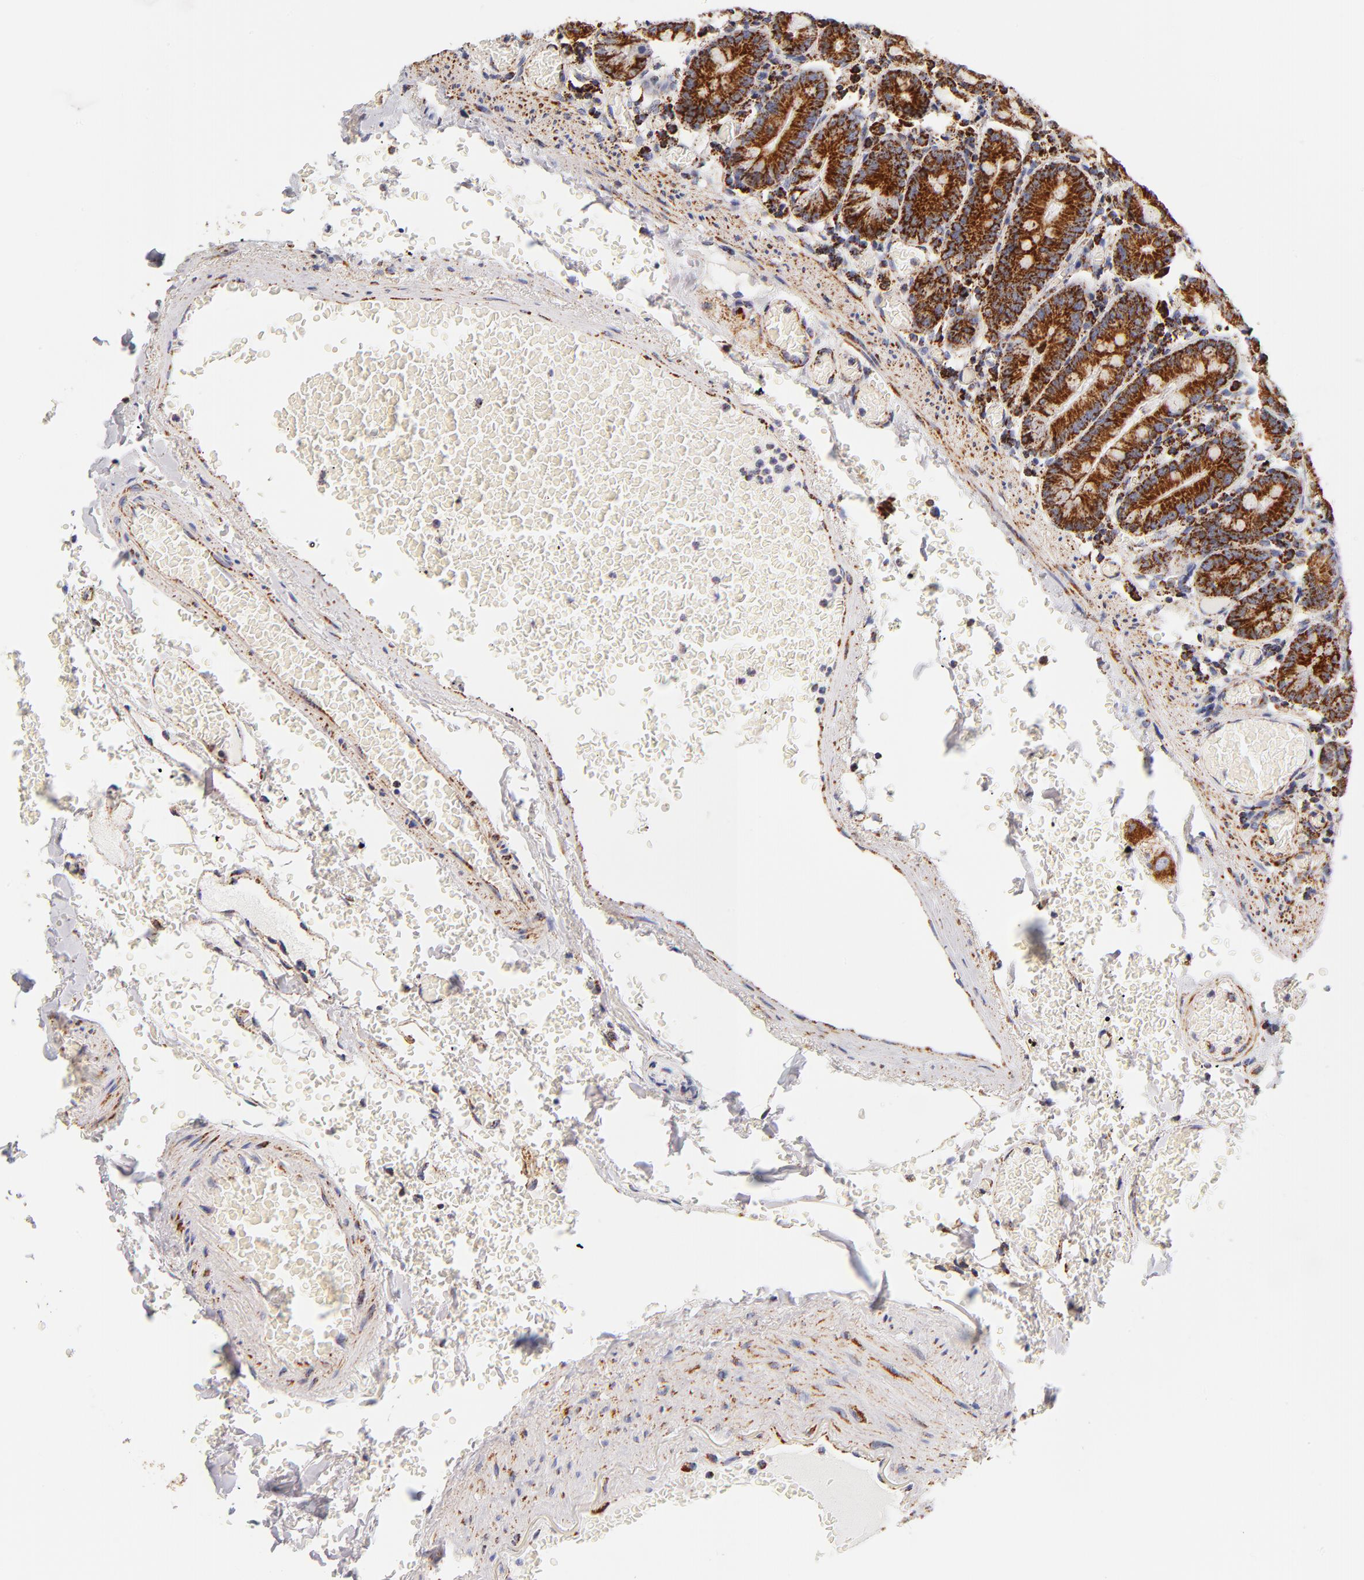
{"staining": {"intensity": "strong", "quantity": ">75%", "location": "cytoplasmic/membranous"}, "tissue": "small intestine", "cell_type": "Glandular cells", "image_type": "normal", "snomed": [{"axis": "morphology", "description": "Normal tissue, NOS"}, {"axis": "topography", "description": "Small intestine"}], "caption": "Brown immunohistochemical staining in unremarkable small intestine exhibits strong cytoplasmic/membranous positivity in approximately >75% of glandular cells. The staining was performed using DAB (3,3'-diaminobenzidine) to visualize the protein expression in brown, while the nuclei were stained in blue with hematoxylin (Magnification: 20x).", "gene": "ECHS1", "patient": {"sex": "male", "age": 71}}